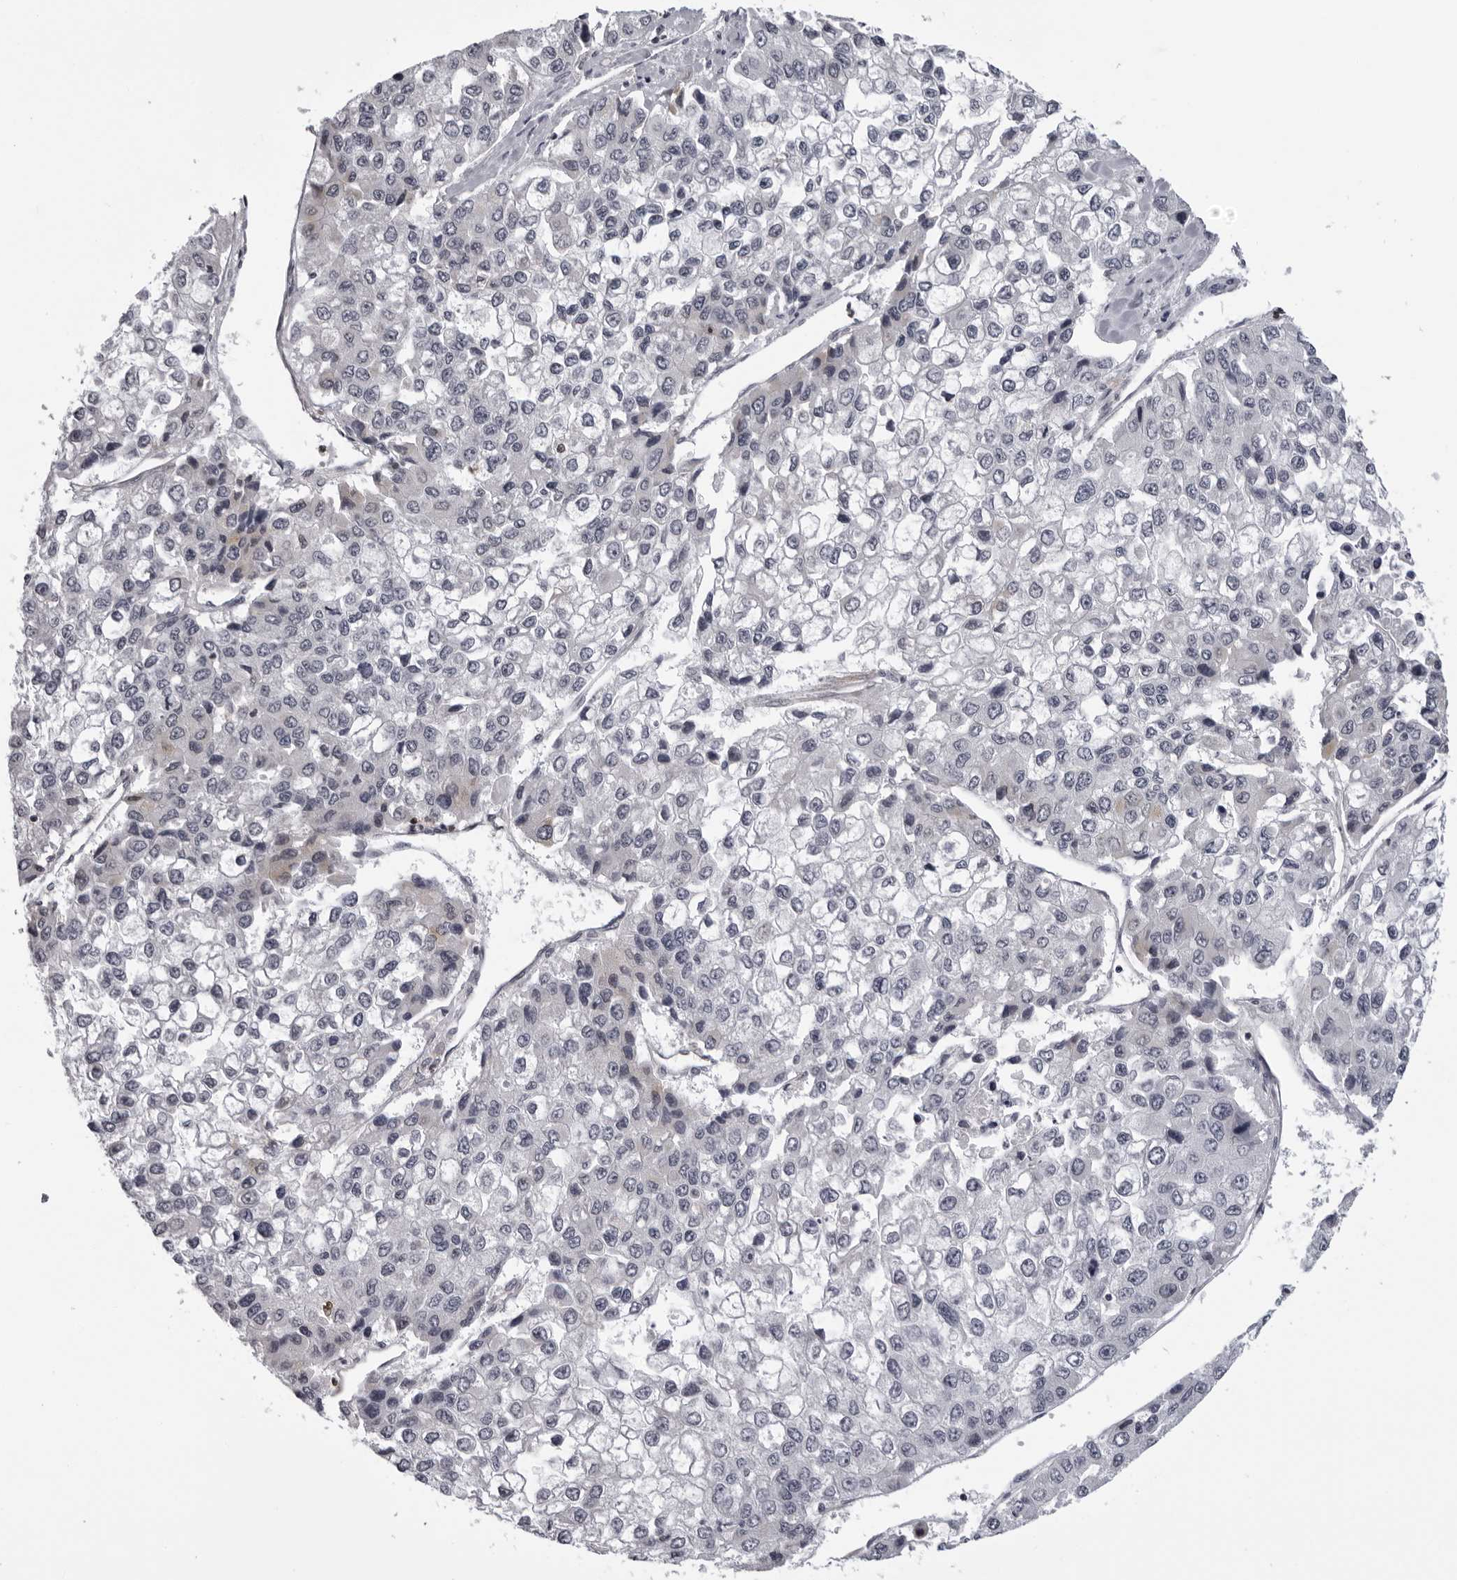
{"staining": {"intensity": "negative", "quantity": "none", "location": "none"}, "tissue": "liver cancer", "cell_type": "Tumor cells", "image_type": "cancer", "snomed": [{"axis": "morphology", "description": "Carcinoma, Hepatocellular, NOS"}, {"axis": "topography", "description": "Liver"}], "caption": "Photomicrograph shows no protein staining in tumor cells of liver cancer tissue.", "gene": "MRPS15", "patient": {"sex": "female", "age": 66}}